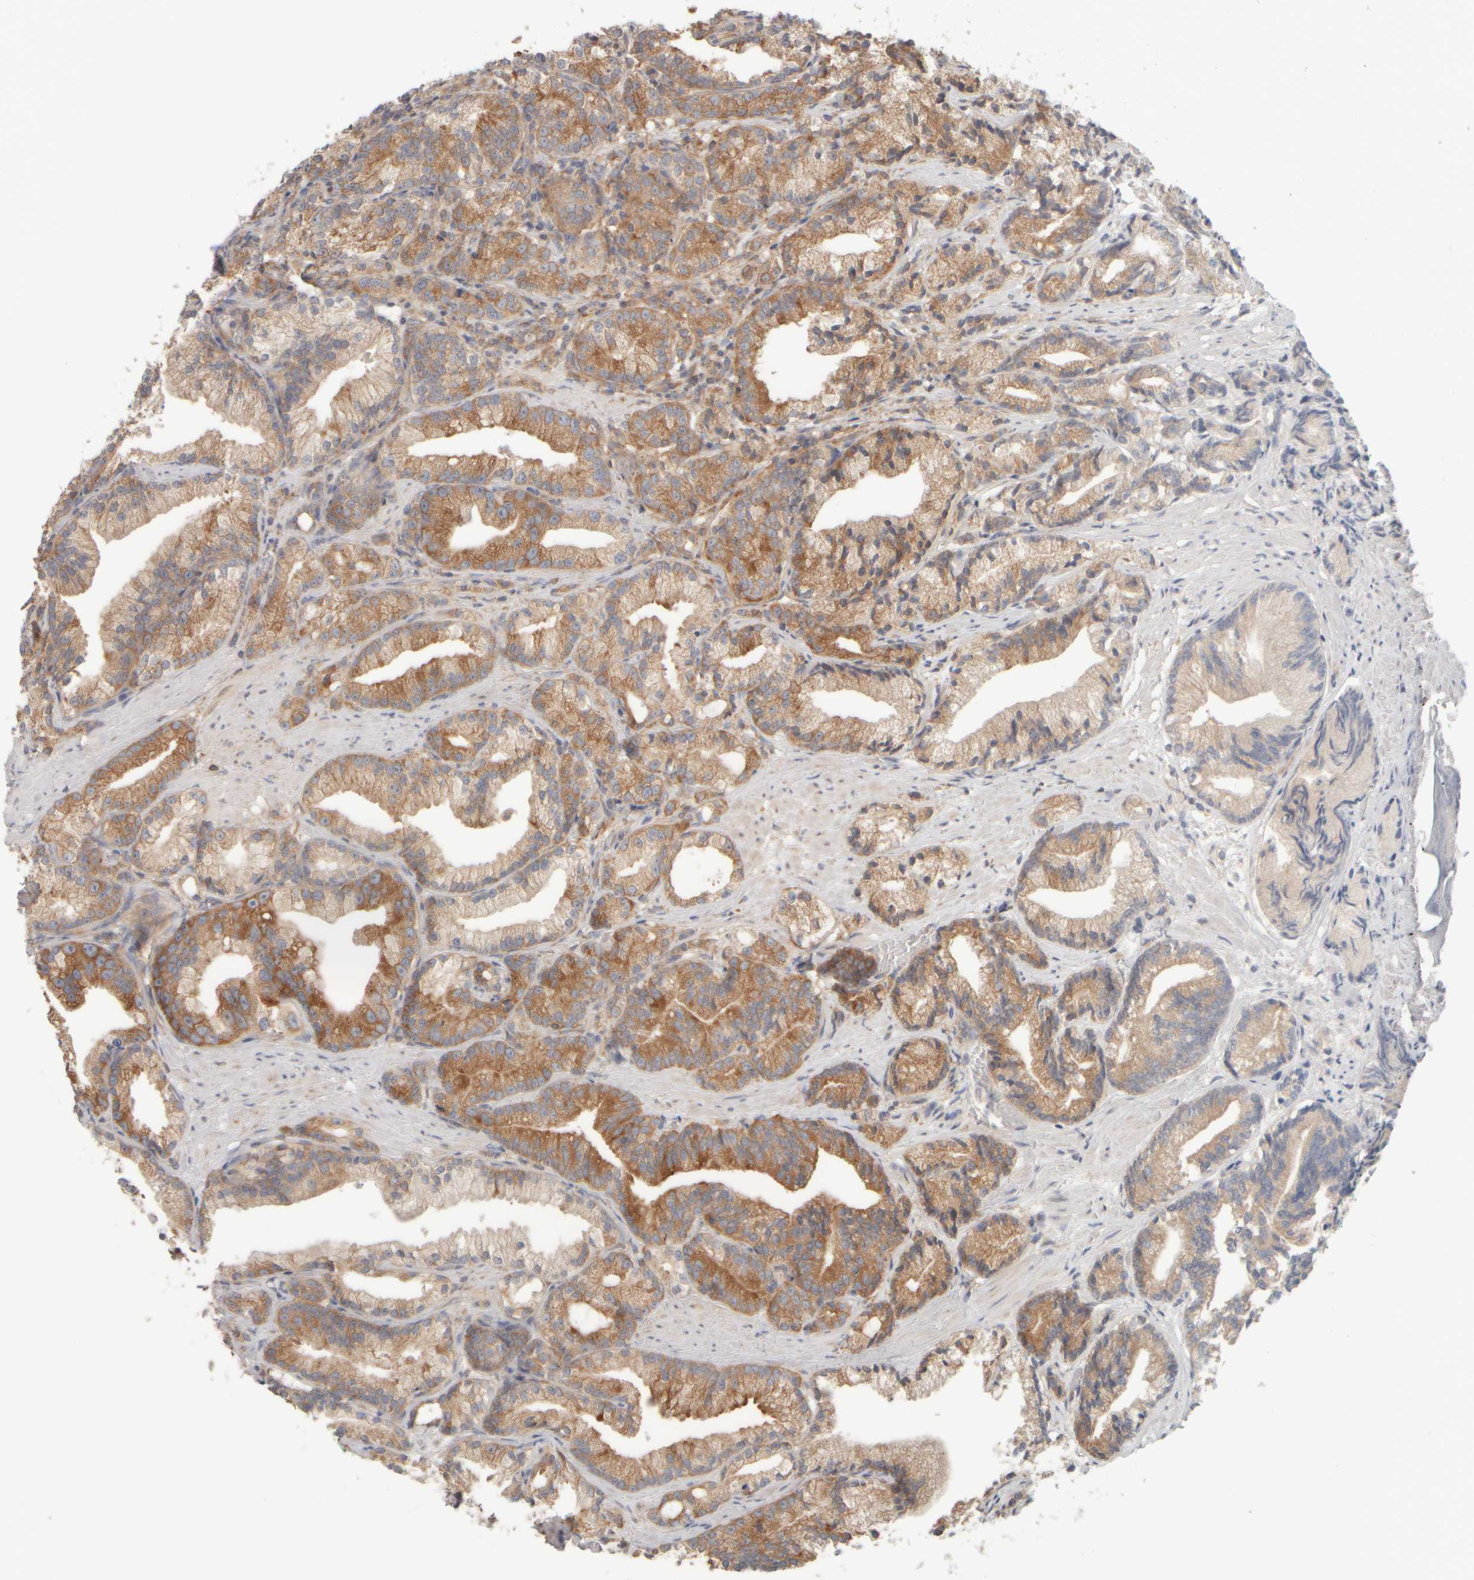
{"staining": {"intensity": "moderate", "quantity": ">75%", "location": "cytoplasmic/membranous"}, "tissue": "prostate cancer", "cell_type": "Tumor cells", "image_type": "cancer", "snomed": [{"axis": "morphology", "description": "Adenocarcinoma, Low grade"}, {"axis": "topography", "description": "Prostate"}], "caption": "IHC of prostate low-grade adenocarcinoma reveals medium levels of moderate cytoplasmic/membranous expression in about >75% of tumor cells. (Brightfield microscopy of DAB IHC at high magnification).", "gene": "EIF2B3", "patient": {"sex": "male", "age": 89}}